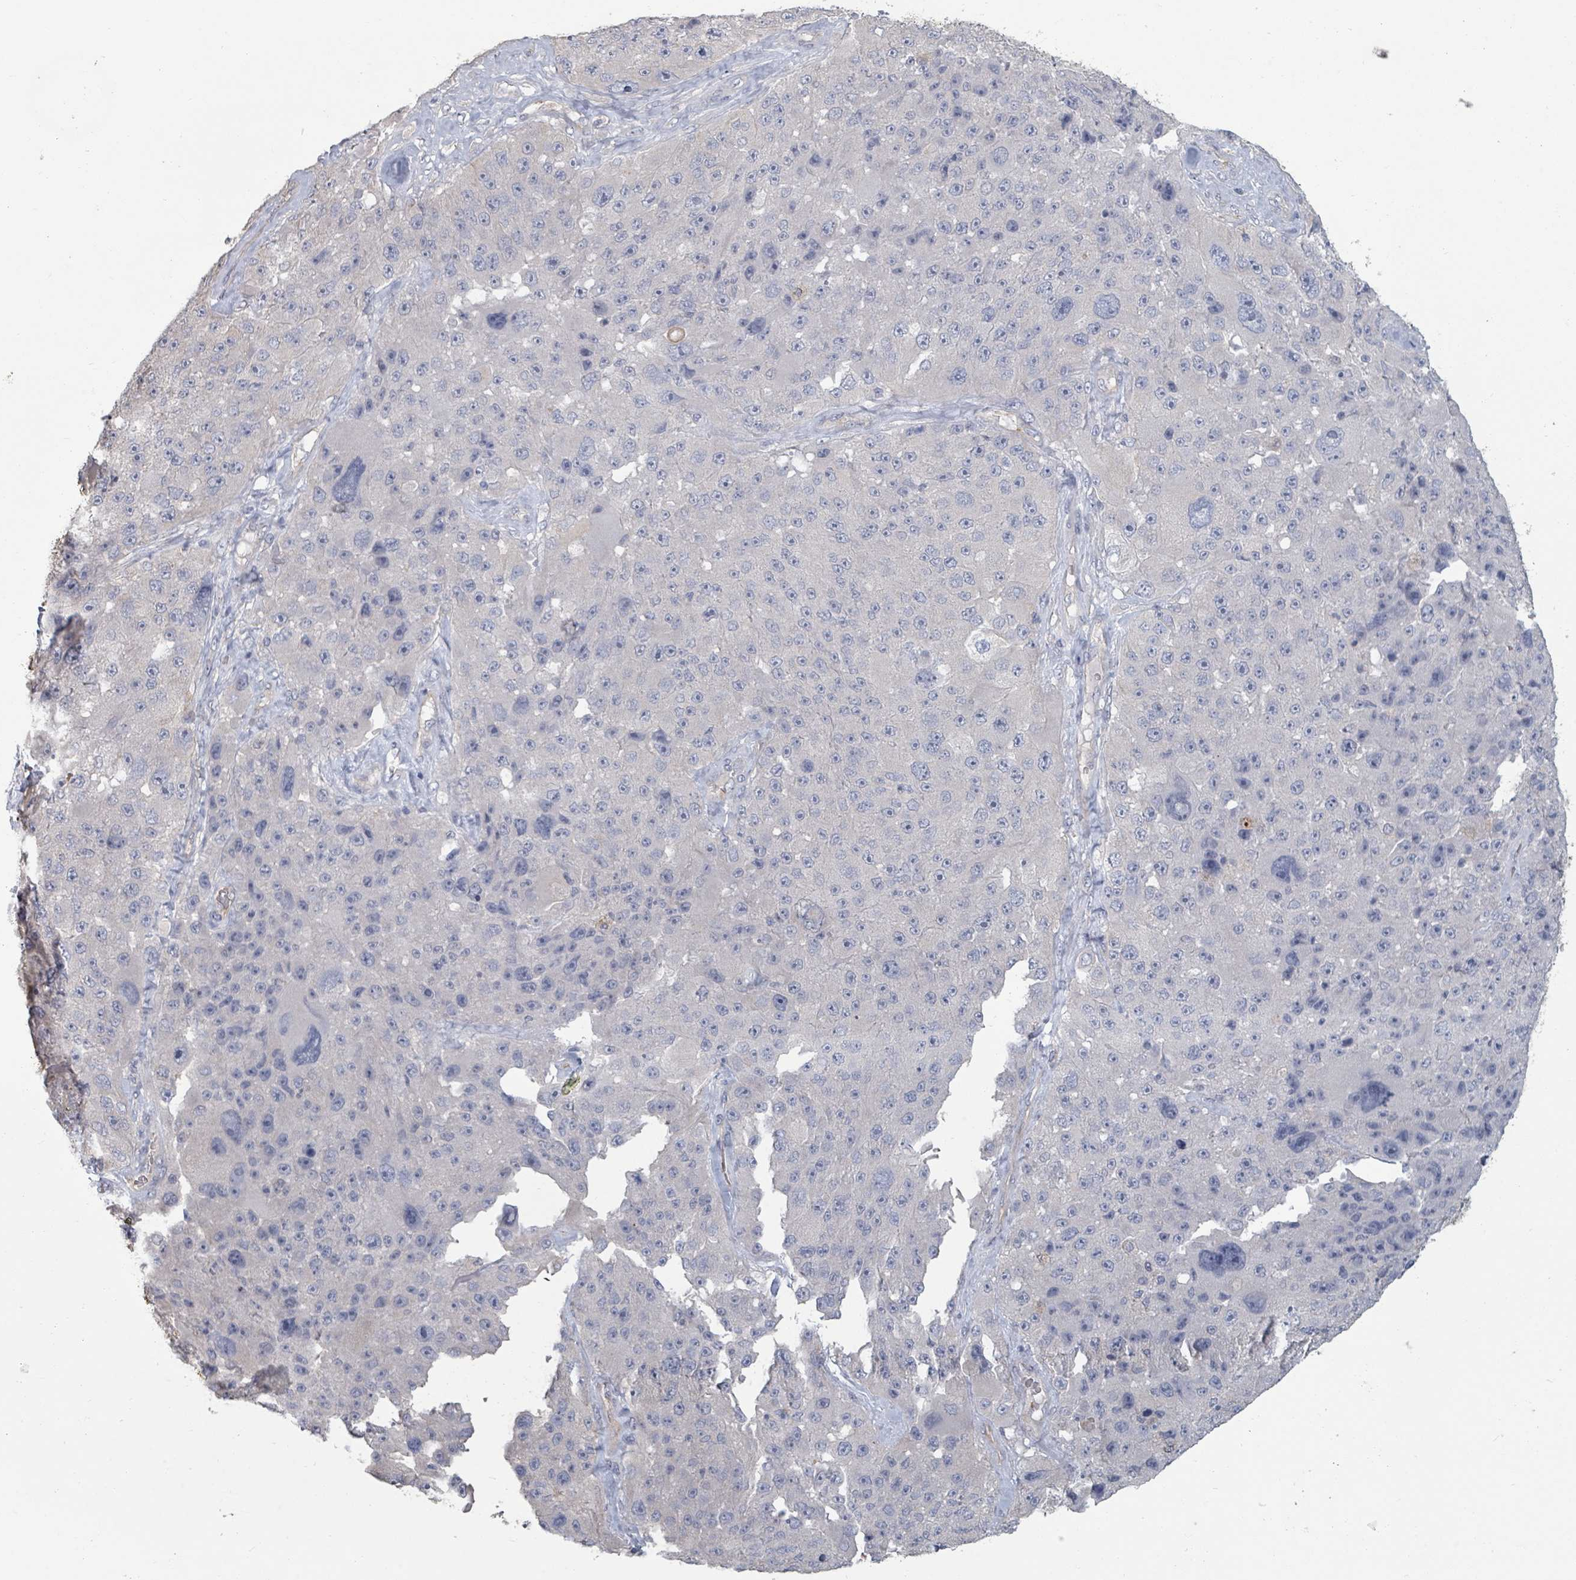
{"staining": {"intensity": "negative", "quantity": "none", "location": "none"}, "tissue": "melanoma", "cell_type": "Tumor cells", "image_type": "cancer", "snomed": [{"axis": "morphology", "description": "Malignant melanoma, Metastatic site"}, {"axis": "topography", "description": "Lymph node"}], "caption": "IHC histopathology image of human malignant melanoma (metastatic site) stained for a protein (brown), which displays no staining in tumor cells.", "gene": "PLAUR", "patient": {"sex": "male", "age": 62}}